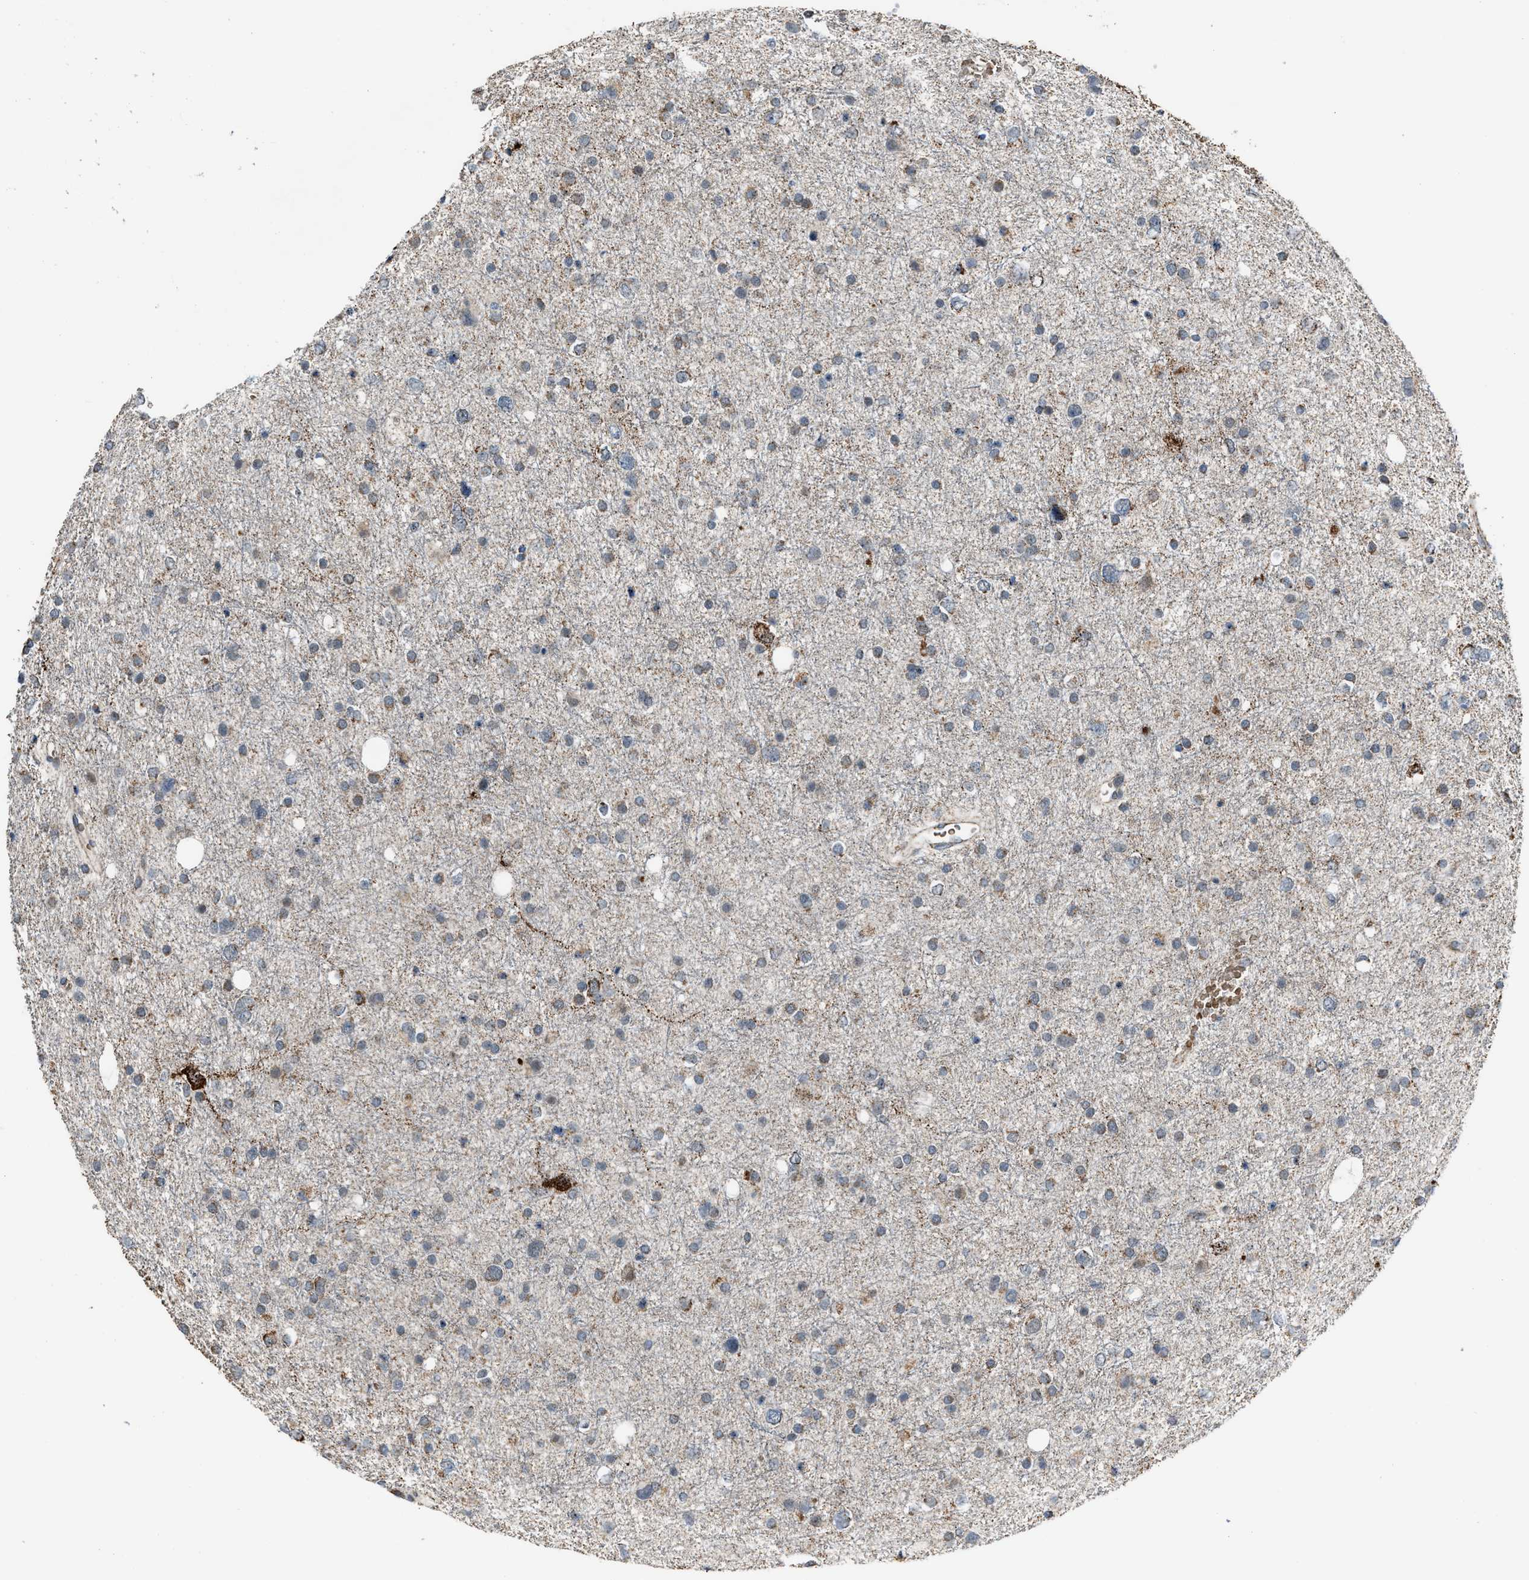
{"staining": {"intensity": "weak", "quantity": "25%-75%", "location": "cytoplasmic/membranous"}, "tissue": "glioma", "cell_type": "Tumor cells", "image_type": "cancer", "snomed": [{"axis": "morphology", "description": "Glioma, malignant, Low grade"}, {"axis": "topography", "description": "Brain"}], "caption": "Immunohistochemistry (DAB (3,3'-diaminobenzidine)) staining of malignant low-grade glioma shows weak cytoplasmic/membranous protein staining in about 25%-75% of tumor cells.", "gene": "CHN2", "patient": {"sex": "female", "age": 37}}